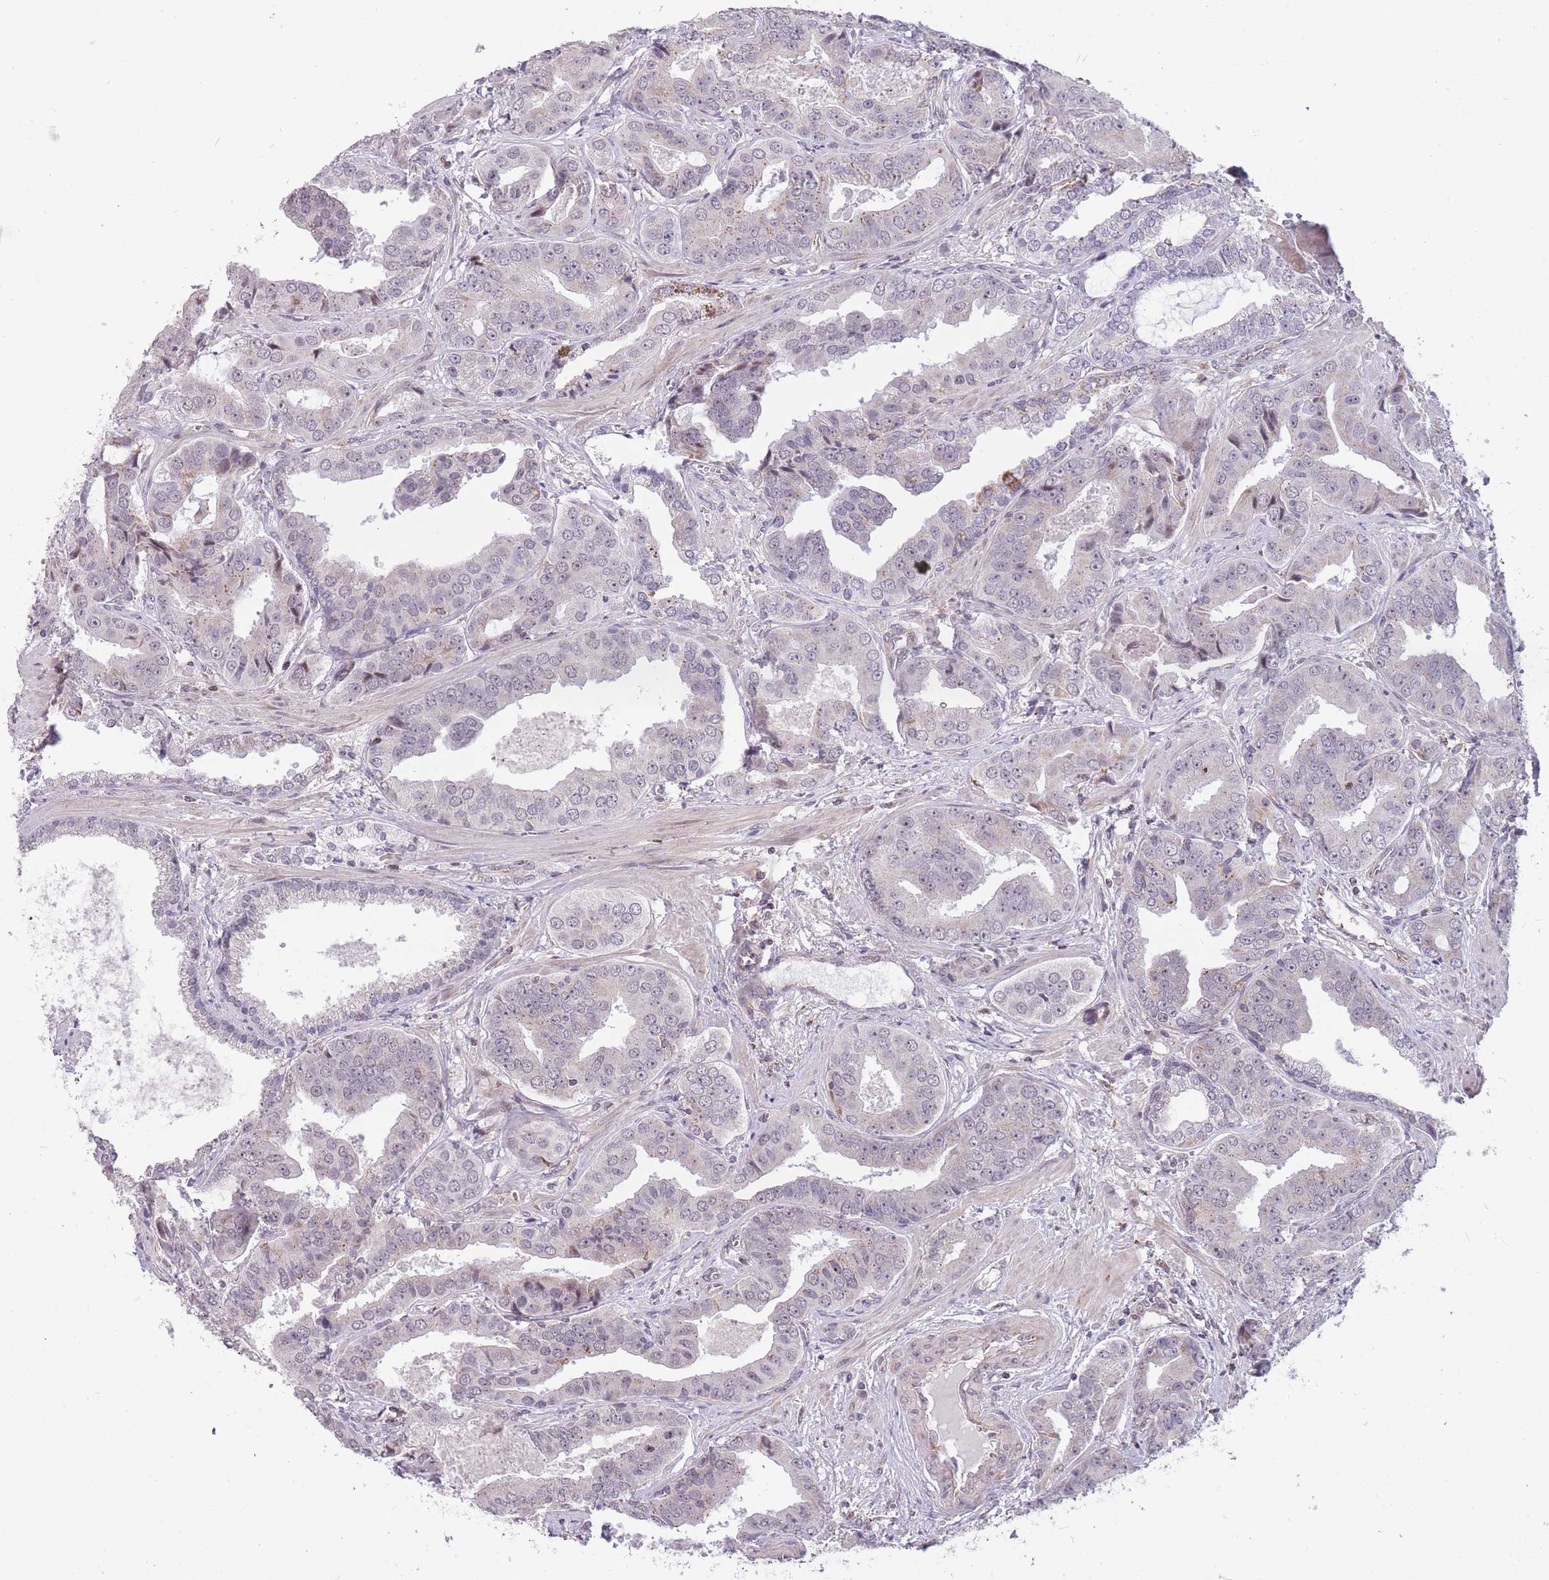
{"staining": {"intensity": "negative", "quantity": "none", "location": "none"}, "tissue": "prostate cancer", "cell_type": "Tumor cells", "image_type": "cancer", "snomed": [{"axis": "morphology", "description": "Adenocarcinoma, High grade"}, {"axis": "topography", "description": "Prostate"}], "caption": "Tumor cells show no significant protein expression in prostate adenocarcinoma (high-grade).", "gene": "DPYSL4", "patient": {"sex": "male", "age": 71}}